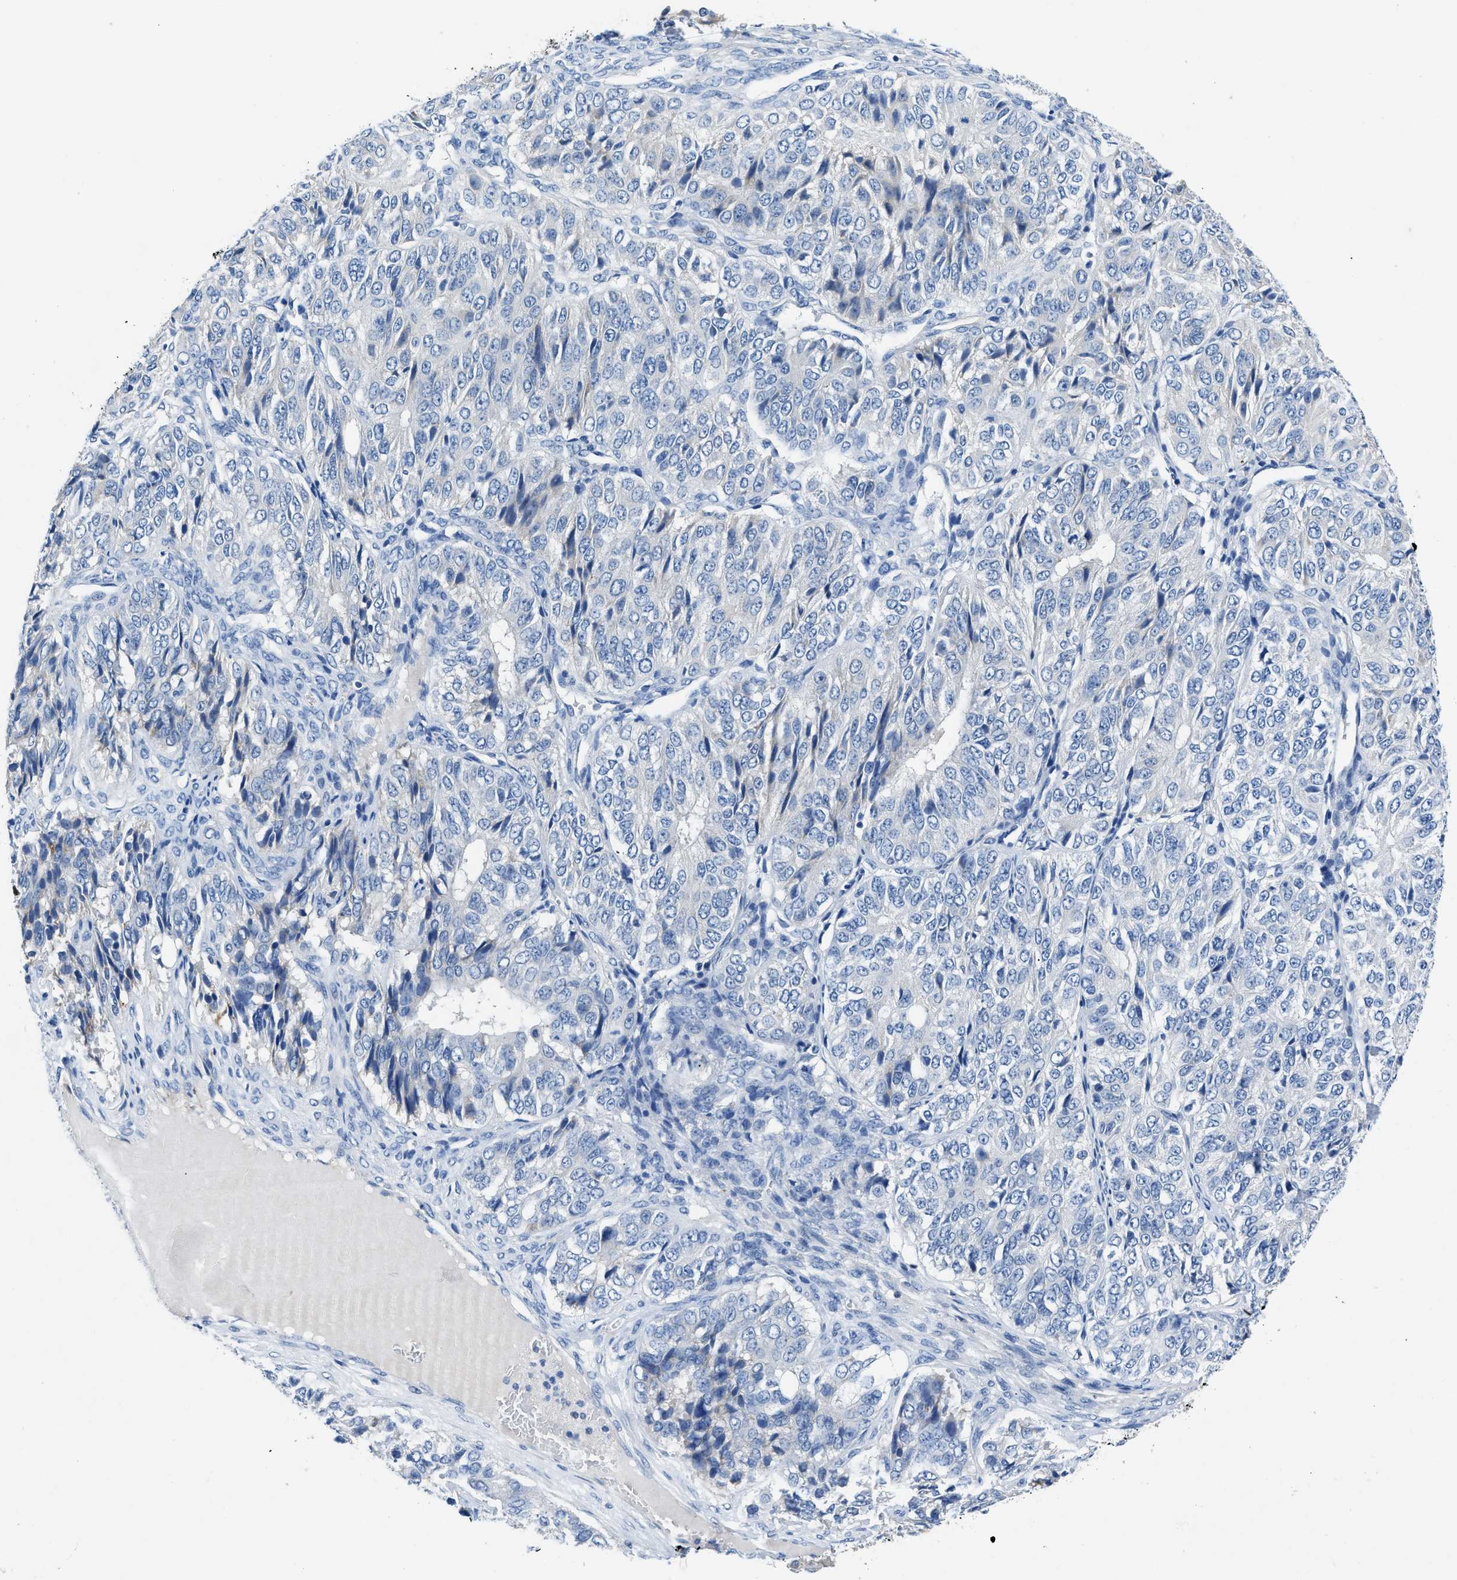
{"staining": {"intensity": "negative", "quantity": "none", "location": "none"}, "tissue": "ovarian cancer", "cell_type": "Tumor cells", "image_type": "cancer", "snomed": [{"axis": "morphology", "description": "Carcinoma, endometroid"}, {"axis": "topography", "description": "Ovary"}], "caption": "Endometroid carcinoma (ovarian) stained for a protein using immunohistochemistry reveals no expression tumor cells.", "gene": "SLC10A6", "patient": {"sex": "female", "age": 51}}